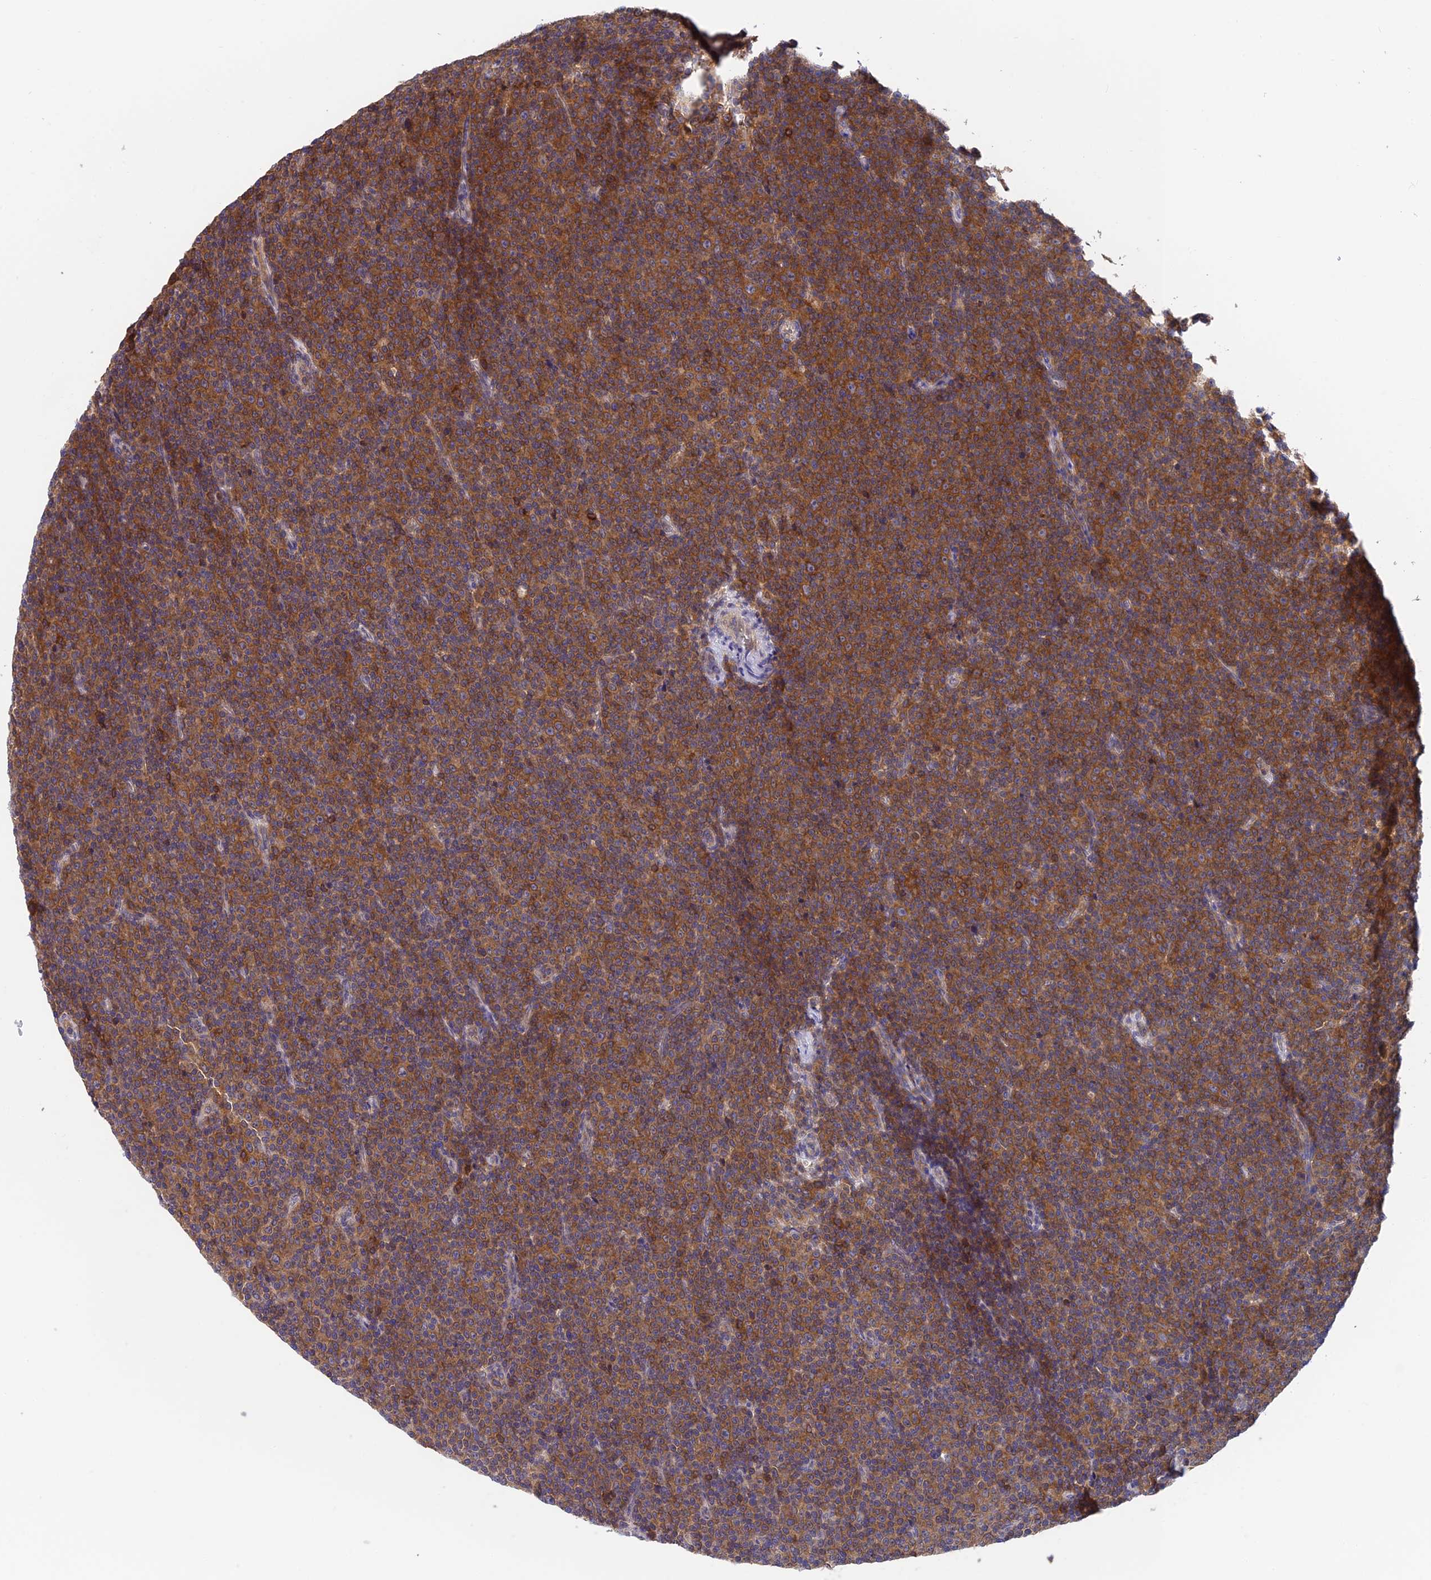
{"staining": {"intensity": "moderate", "quantity": ">75%", "location": "cytoplasmic/membranous"}, "tissue": "lymphoma", "cell_type": "Tumor cells", "image_type": "cancer", "snomed": [{"axis": "morphology", "description": "Malignant lymphoma, non-Hodgkin's type, Low grade"}, {"axis": "topography", "description": "Lymph node"}], "caption": "DAB immunohistochemical staining of human lymphoma displays moderate cytoplasmic/membranous protein expression in approximately >75% of tumor cells.", "gene": "IPO5", "patient": {"sex": "female", "age": 67}}